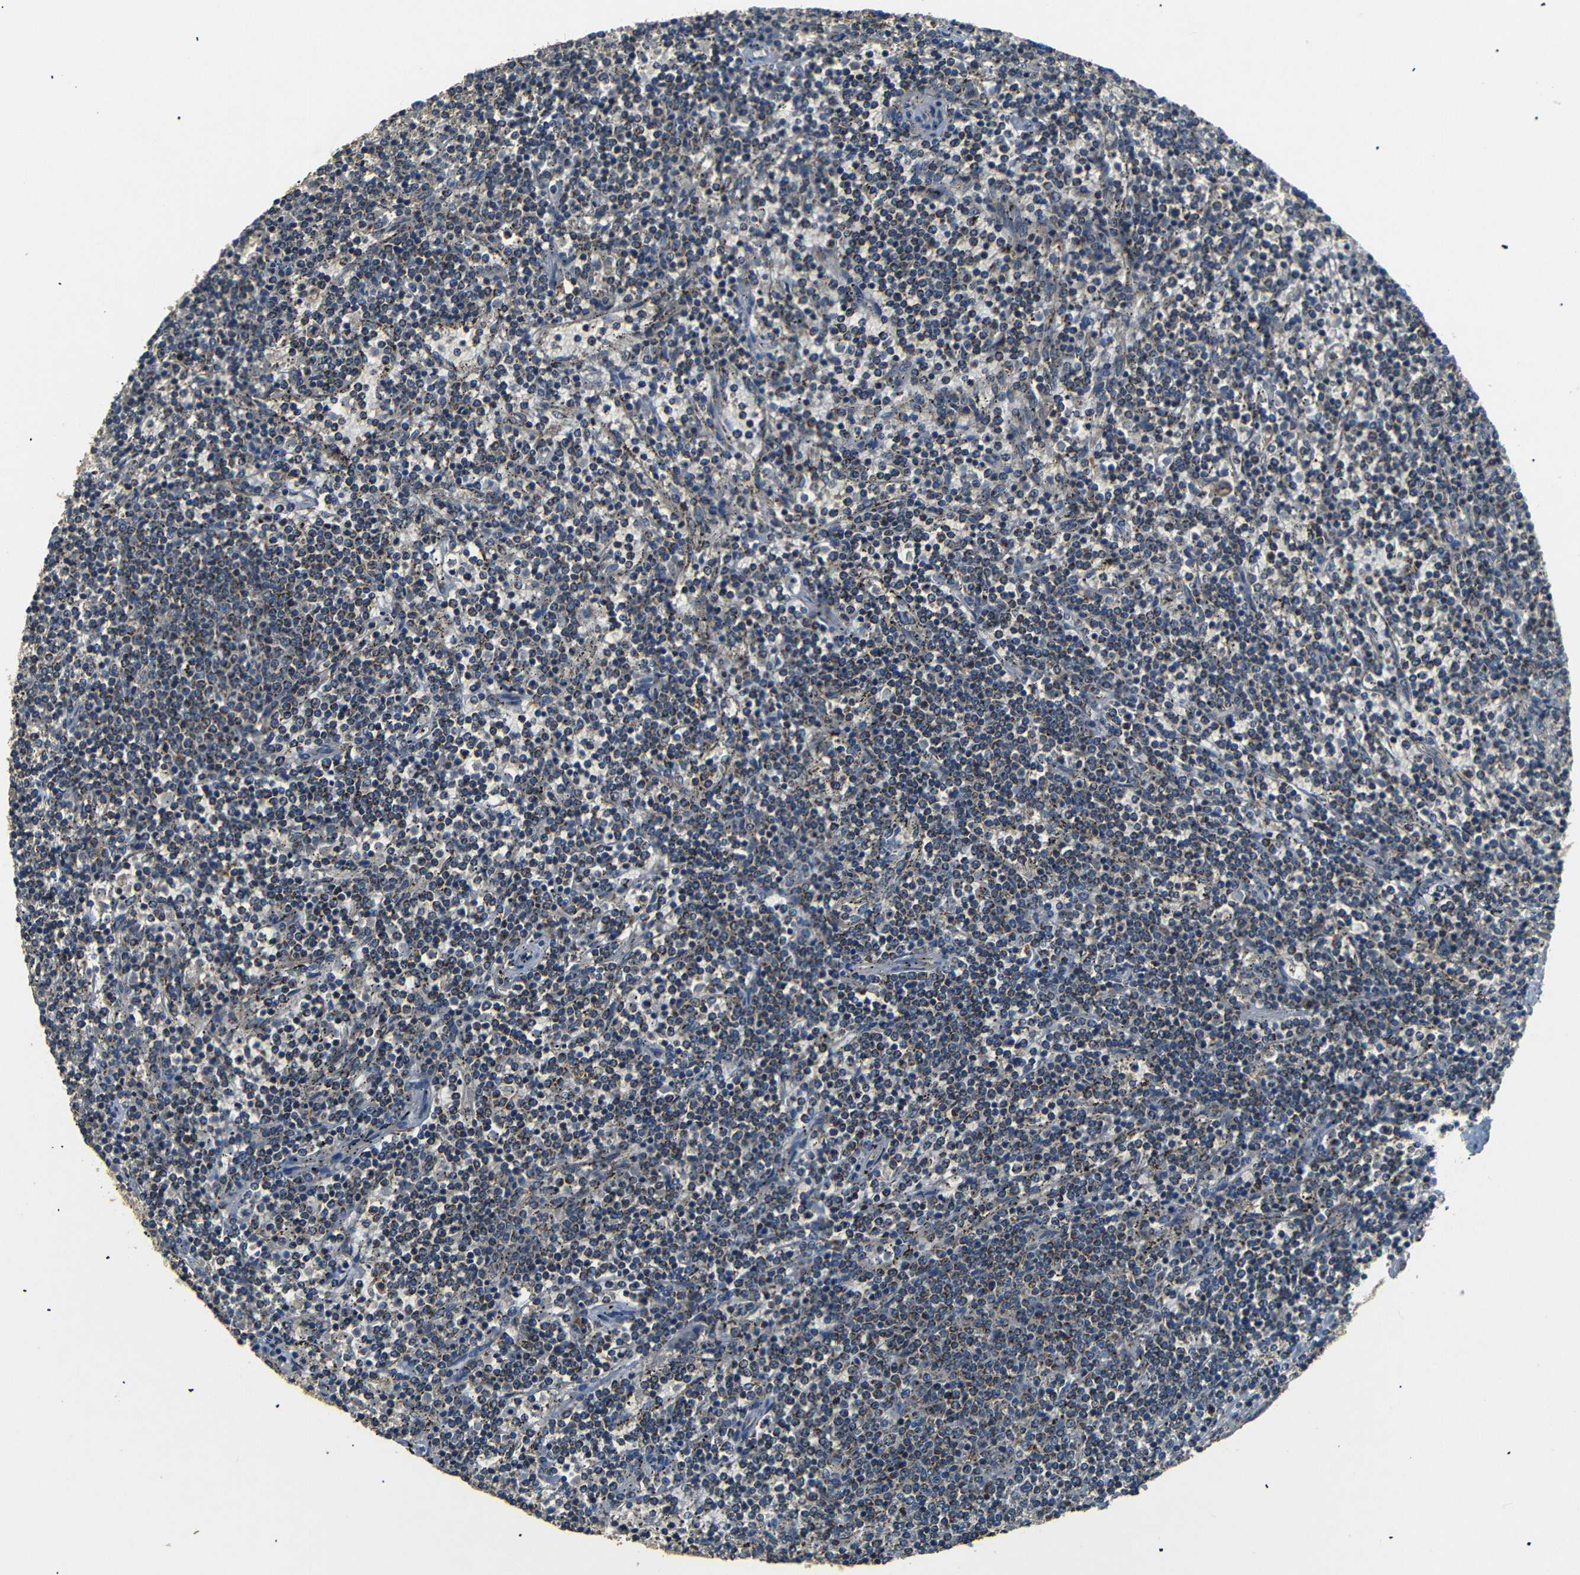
{"staining": {"intensity": "moderate", "quantity": ">75%", "location": "cytoplasmic/membranous"}, "tissue": "lymphoma", "cell_type": "Tumor cells", "image_type": "cancer", "snomed": [{"axis": "morphology", "description": "Malignant lymphoma, non-Hodgkin's type, Low grade"}, {"axis": "topography", "description": "Spleen"}], "caption": "Immunohistochemistry staining of malignant lymphoma, non-Hodgkin's type (low-grade), which displays medium levels of moderate cytoplasmic/membranous positivity in approximately >75% of tumor cells indicating moderate cytoplasmic/membranous protein expression. The staining was performed using DAB (3,3'-diaminobenzidine) (brown) for protein detection and nuclei were counterstained in hematoxylin (blue).", "gene": "NETO2", "patient": {"sex": "female", "age": 50}}